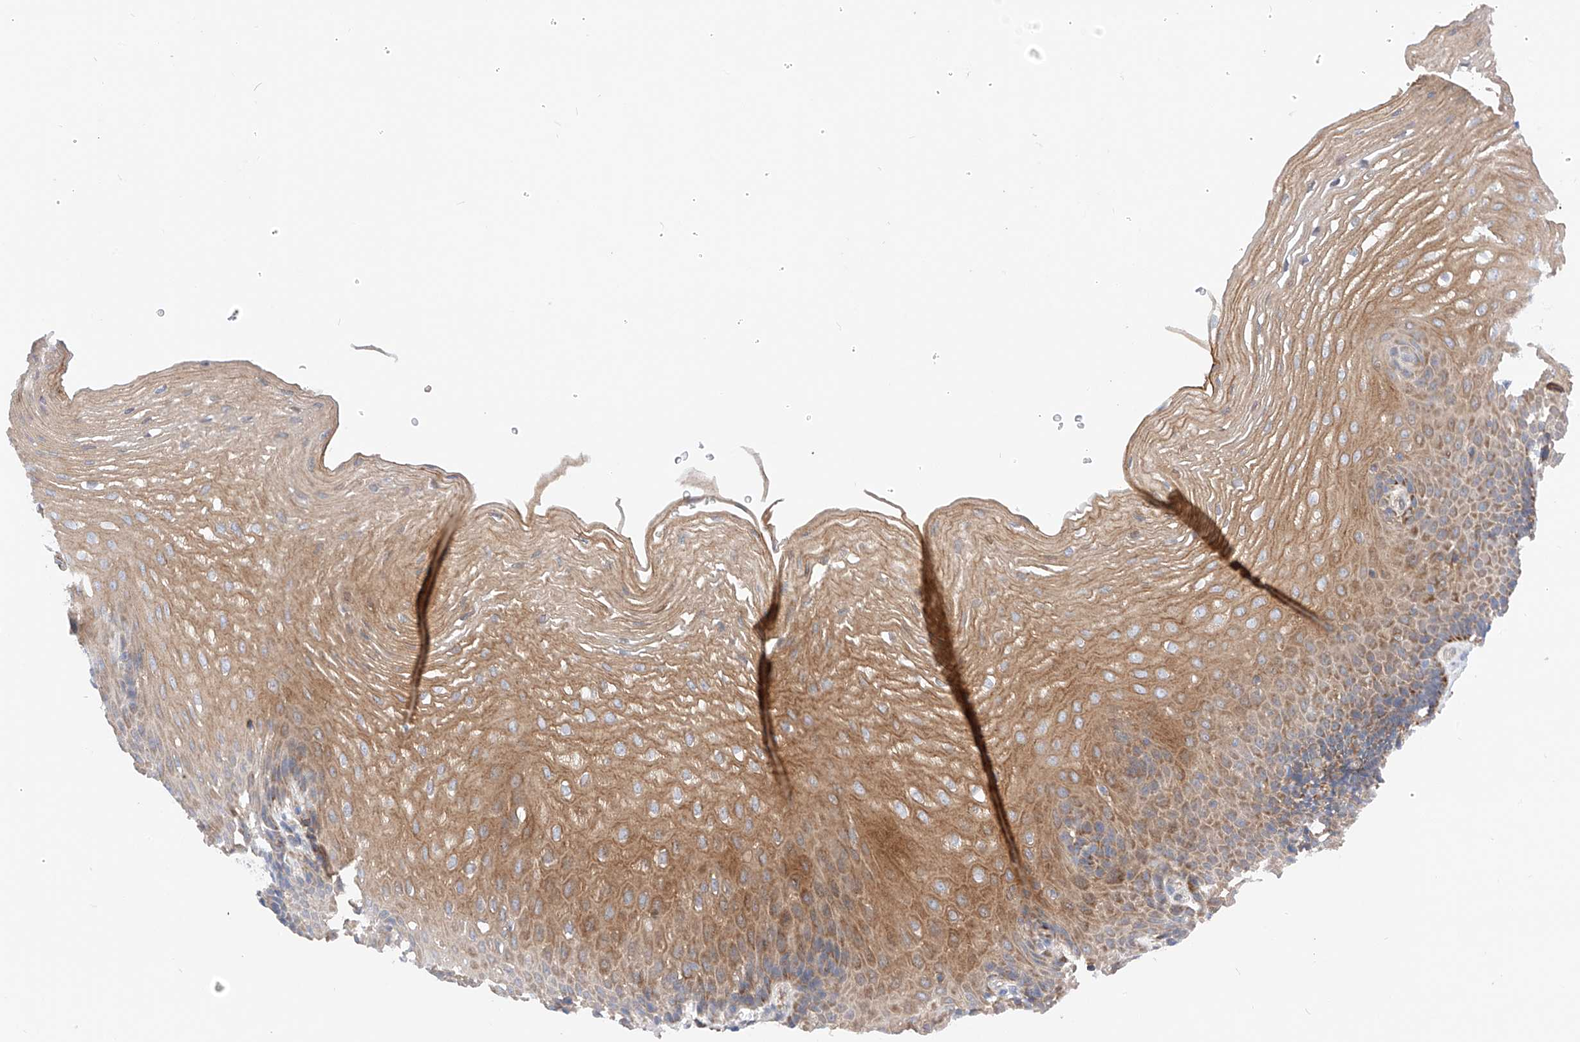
{"staining": {"intensity": "moderate", "quantity": ">75%", "location": "cytoplasmic/membranous"}, "tissue": "esophagus", "cell_type": "Squamous epithelial cells", "image_type": "normal", "snomed": [{"axis": "morphology", "description": "Normal tissue, NOS"}, {"axis": "topography", "description": "Esophagus"}], "caption": "Squamous epithelial cells show moderate cytoplasmic/membranous staining in about >75% of cells in unremarkable esophagus. (DAB IHC, brown staining for protein, blue staining for nuclei).", "gene": "NR1D1", "patient": {"sex": "female", "age": 66}}